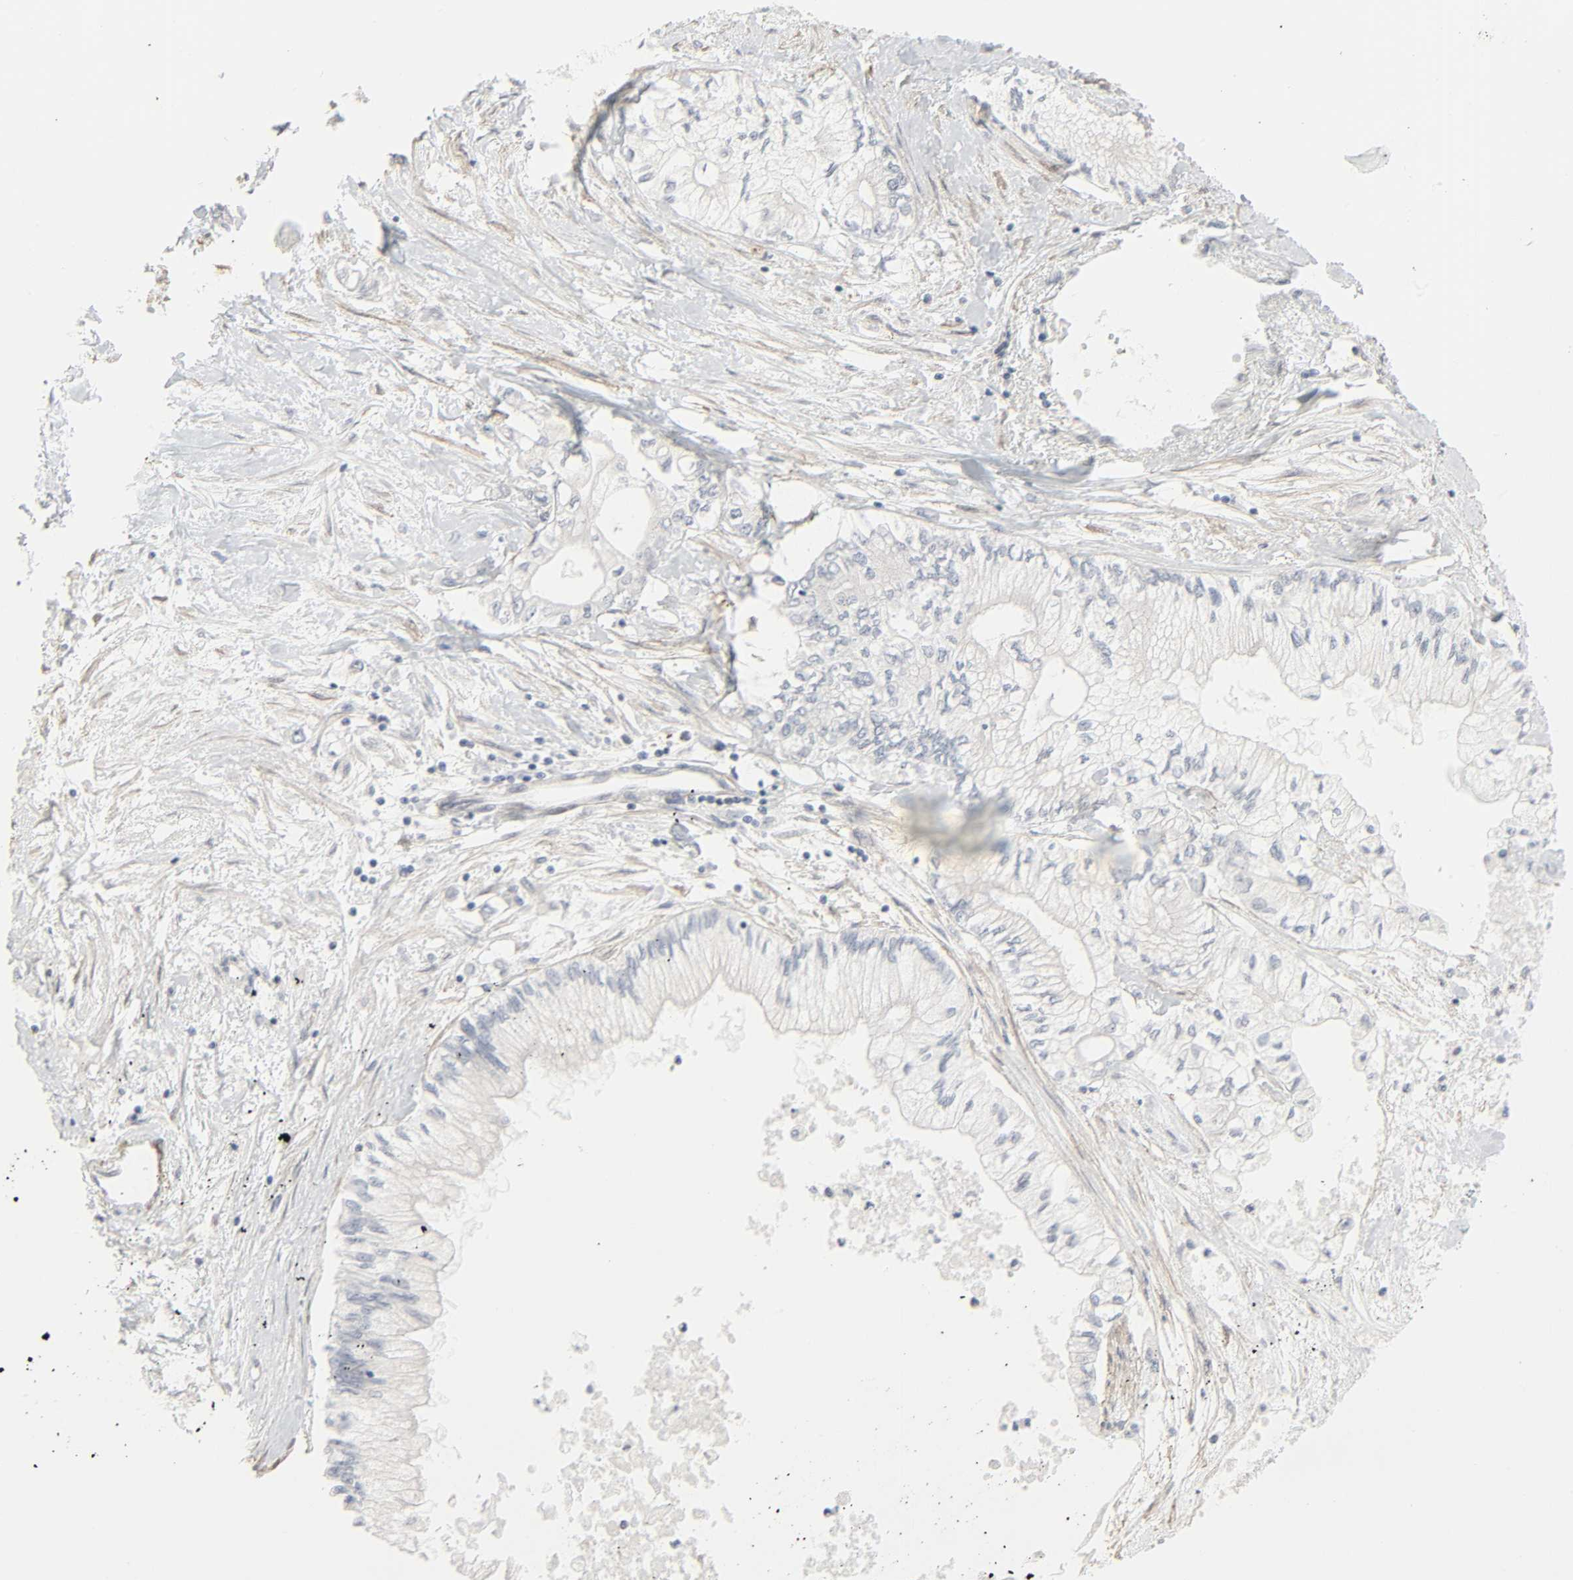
{"staining": {"intensity": "negative", "quantity": "none", "location": "none"}, "tissue": "pancreatic cancer", "cell_type": "Tumor cells", "image_type": "cancer", "snomed": [{"axis": "morphology", "description": "Adenocarcinoma, NOS"}, {"axis": "topography", "description": "Pancreas"}], "caption": "There is no significant positivity in tumor cells of pancreatic cancer.", "gene": "ZBTB16", "patient": {"sex": "male", "age": 79}}